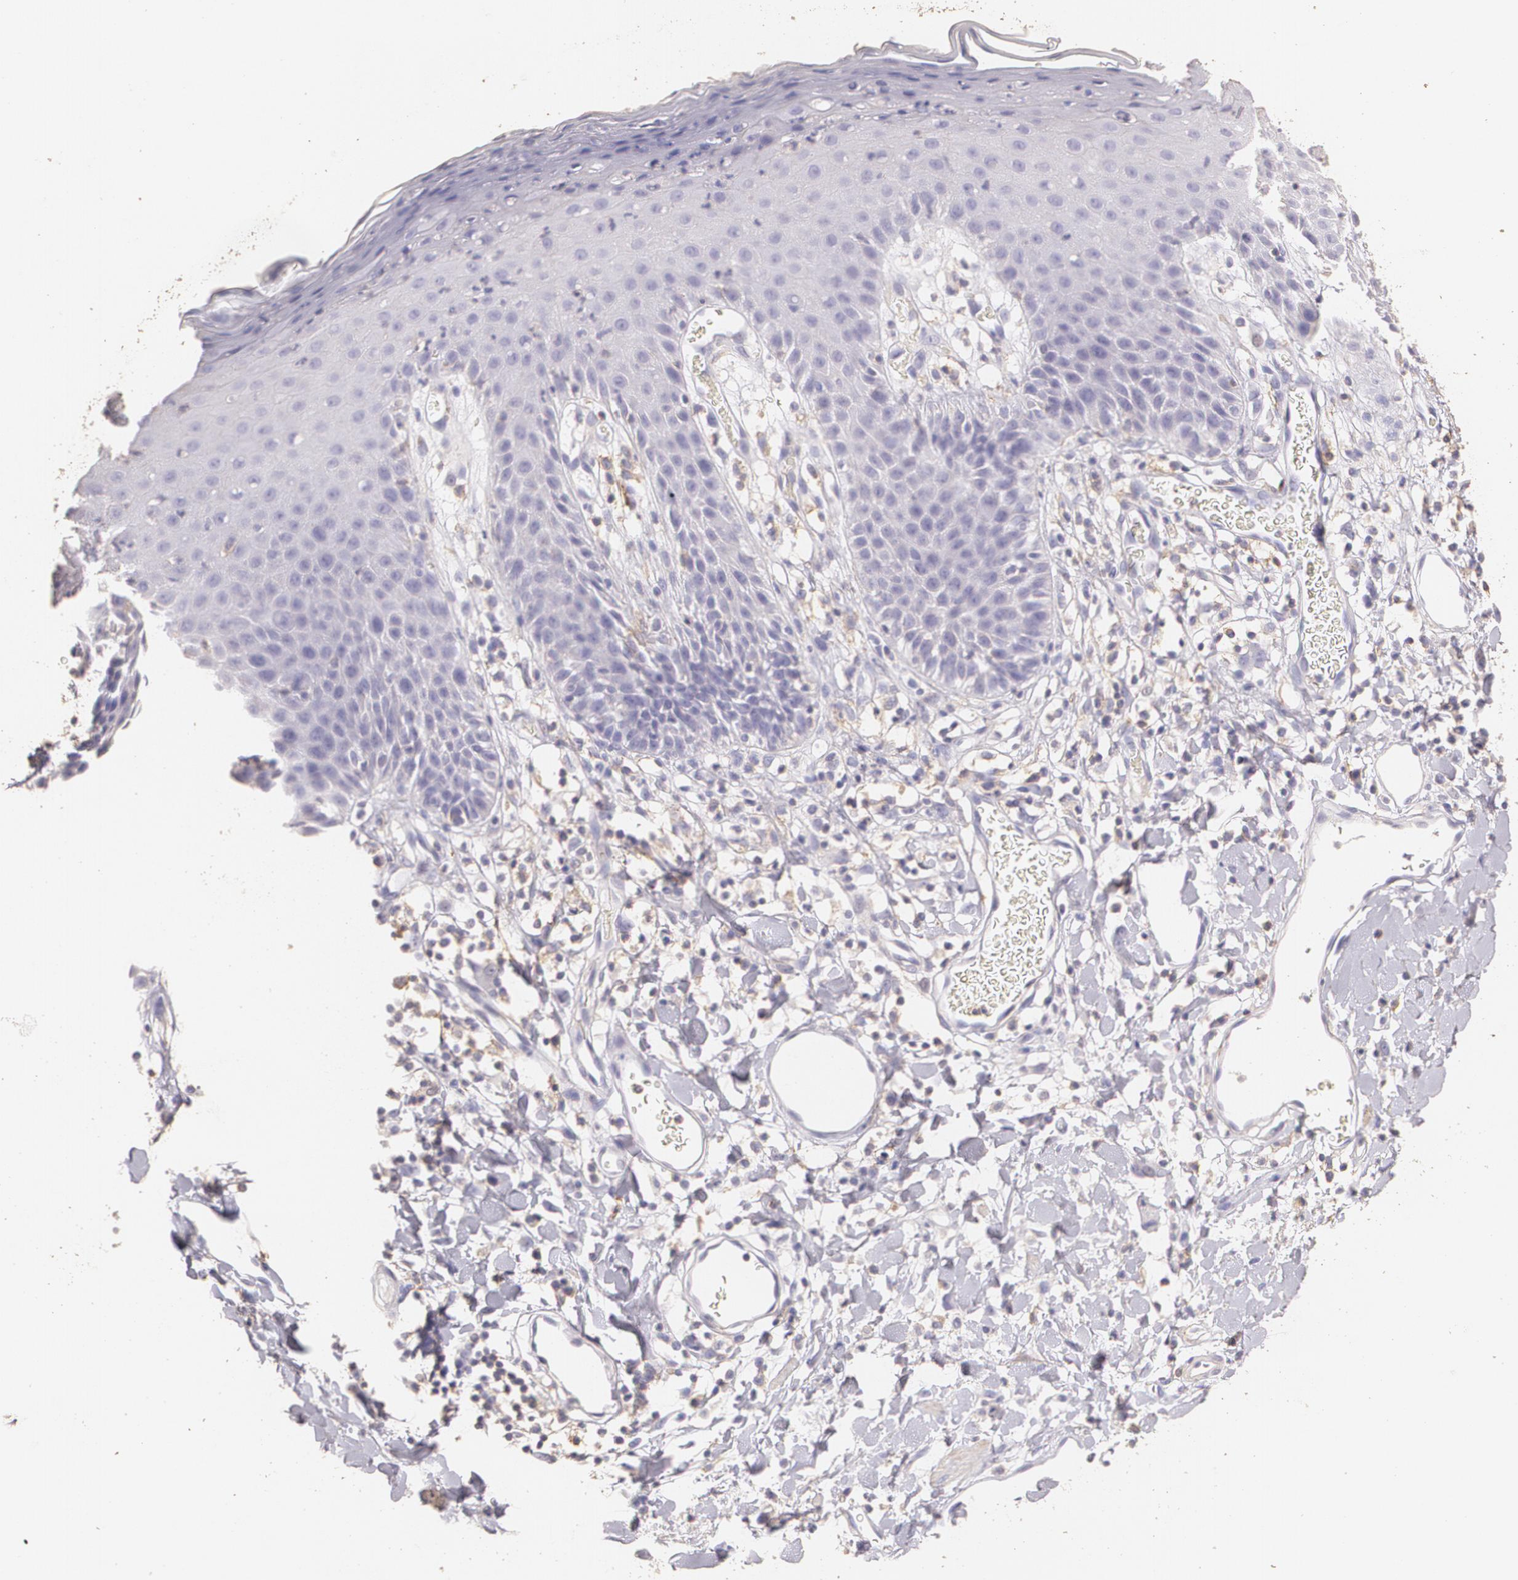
{"staining": {"intensity": "negative", "quantity": "none", "location": "none"}, "tissue": "skin", "cell_type": "Epidermal cells", "image_type": "normal", "snomed": [{"axis": "morphology", "description": "Normal tissue, NOS"}, {"axis": "topography", "description": "Vulva"}, {"axis": "topography", "description": "Peripheral nerve tissue"}], "caption": "Micrograph shows no protein staining in epidermal cells of unremarkable skin. (DAB (3,3'-diaminobenzidine) immunohistochemistry (IHC) visualized using brightfield microscopy, high magnification).", "gene": "TGFBR1", "patient": {"sex": "female", "age": 68}}